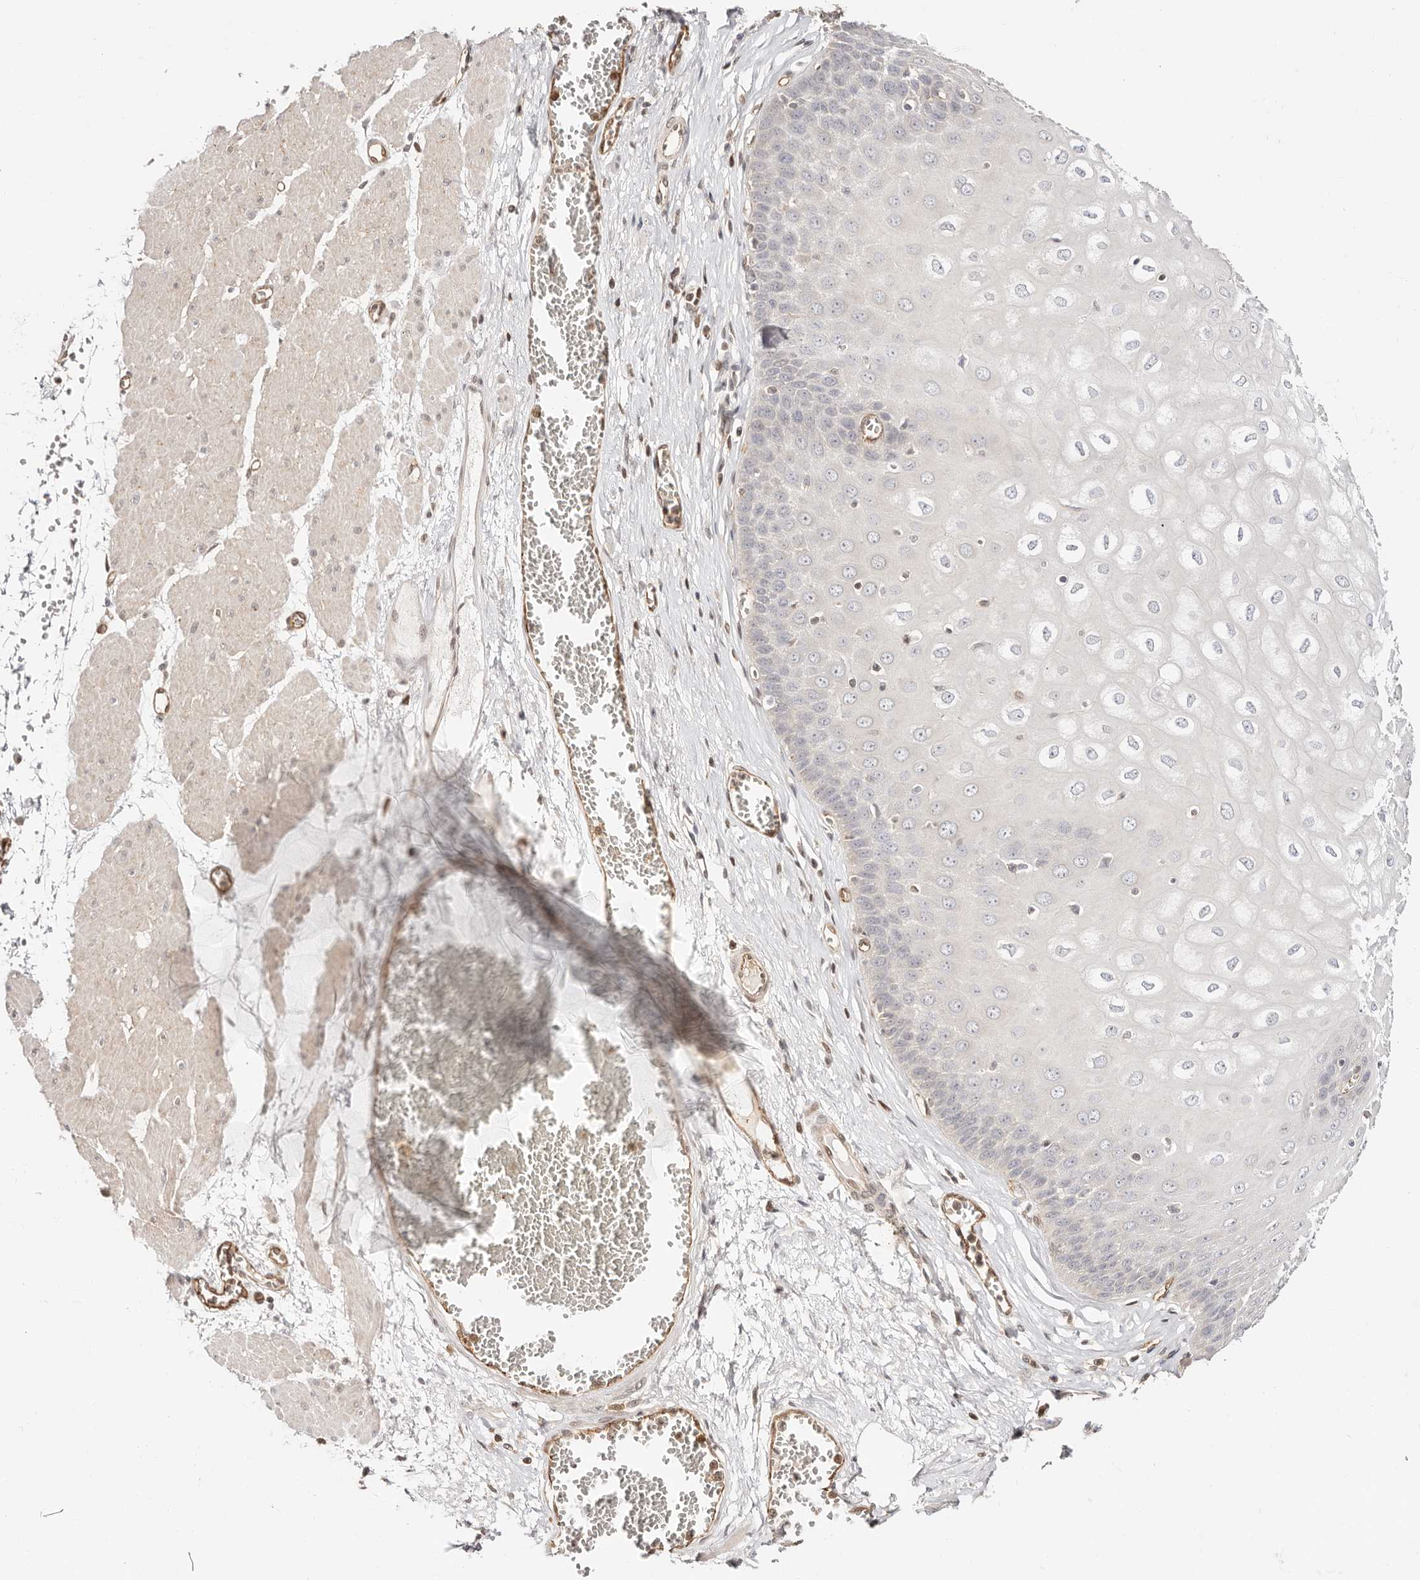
{"staining": {"intensity": "negative", "quantity": "none", "location": "none"}, "tissue": "esophagus", "cell_type": "Squamous epithelial cells", "image_type": "normal", "snomed": [{"axis": "morphology", "description": "Normal tissue, NOS"}, {"axis": "topography", "description": "Esophagus"}], "caption": "Squamous epithelial cells are negative for protein expression in normal human esophagus. The staining was performed using DAB to visualize the protein expression in brown, while the nuclei were stained in blue with hematoxylin (Magnification: 20x).", "gene": "STAT5A", "patient": {"sex": "male", "age": 60}}